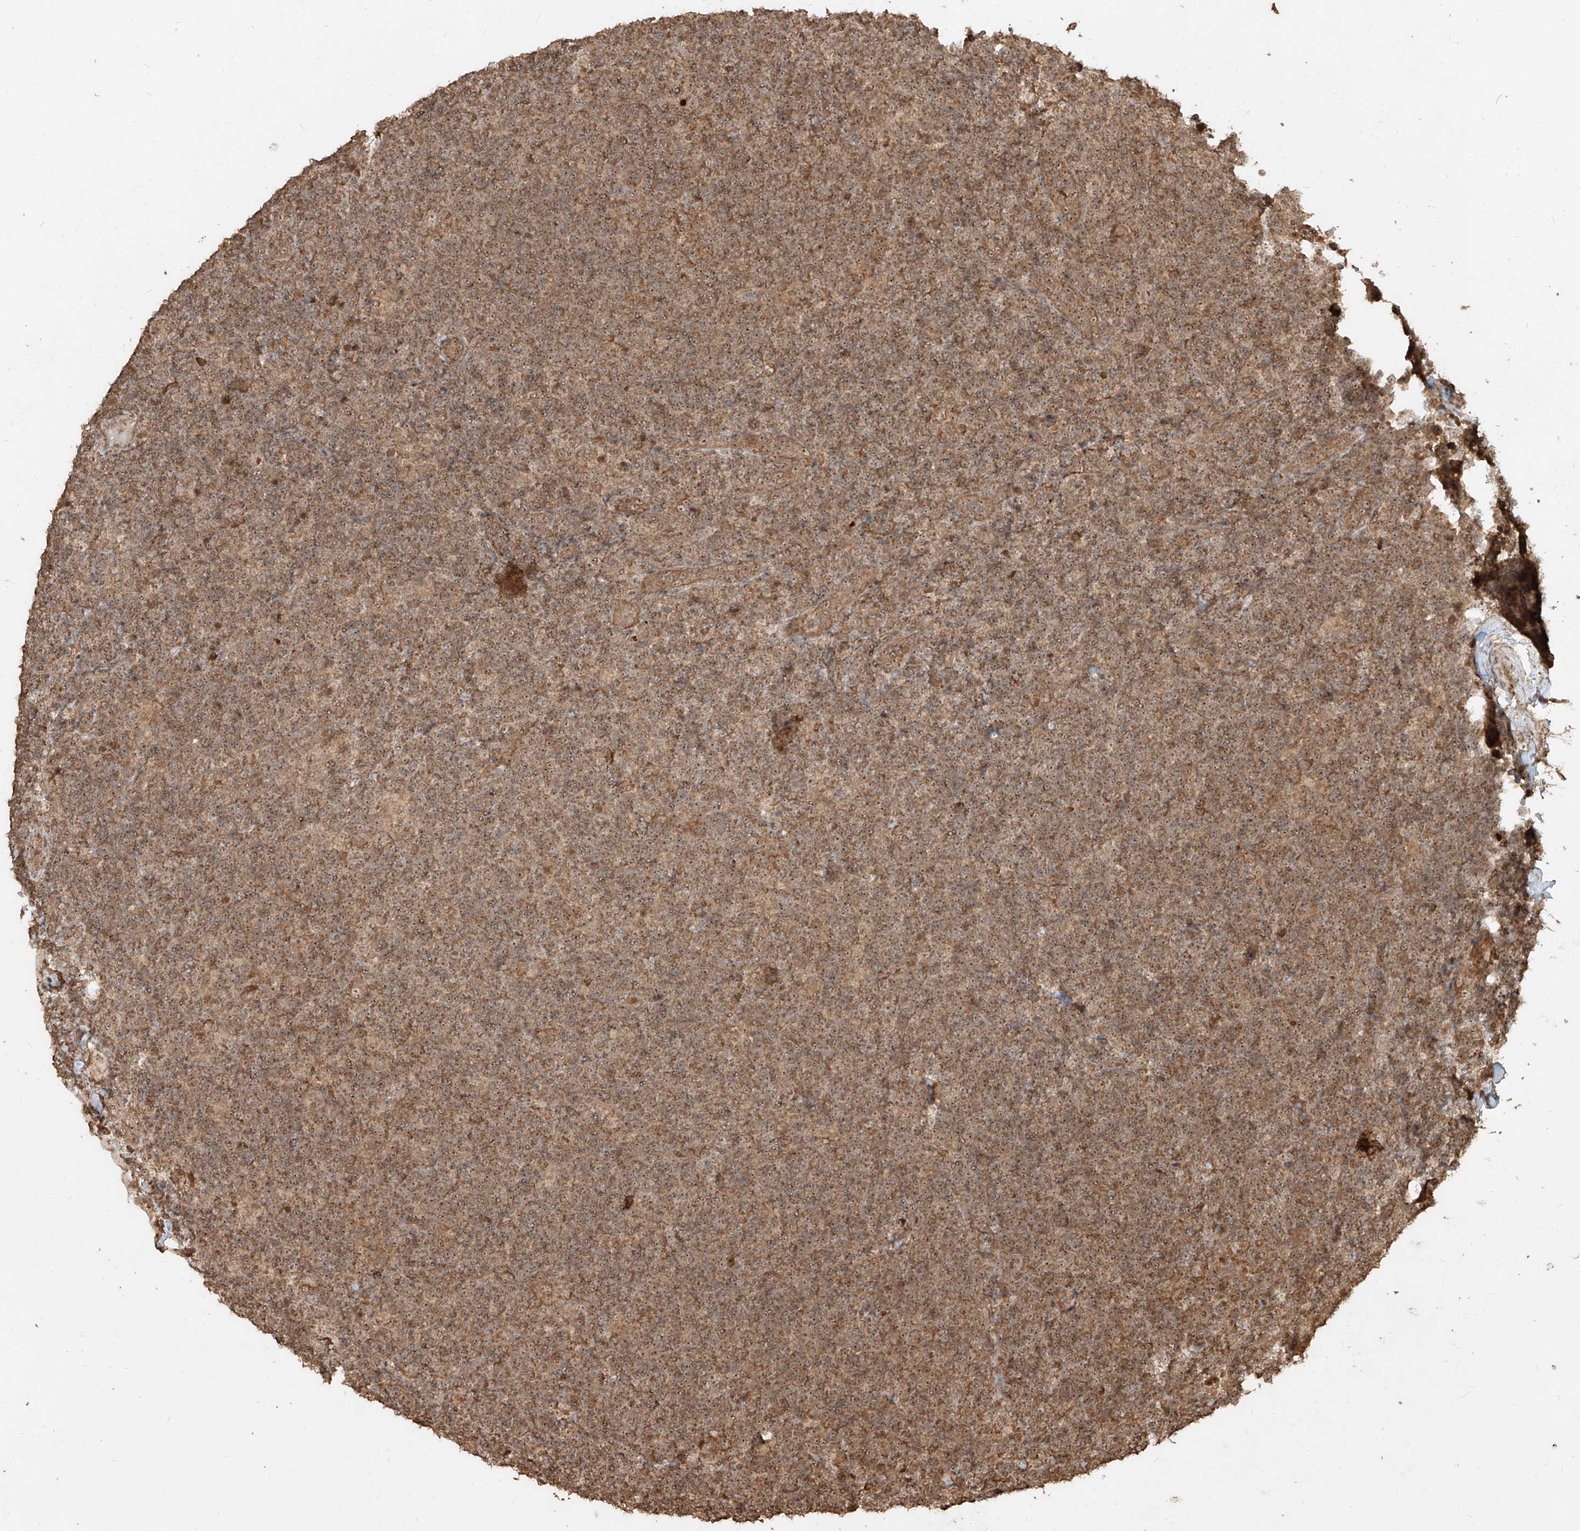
{"staining": {"intensity": "weak", "quantity": ">75%", "location": "nuclear"}, "tissue": "lymphoma", "cell_type": "Tumor cells", "image_type": "cancer", "snomed": [{"axis": "morphology", "description": "Hodgkin's disease, NOS"}, {"axis": "topography", "description": "Lymph node"}], "caption": "Protein positivity by immunohistochemistry displays weak nuclear expression in approximately >75% of tumor cells in lymphoma.", "gene": "ZNF660", "patient": {"sex": "female", "age": 57}}